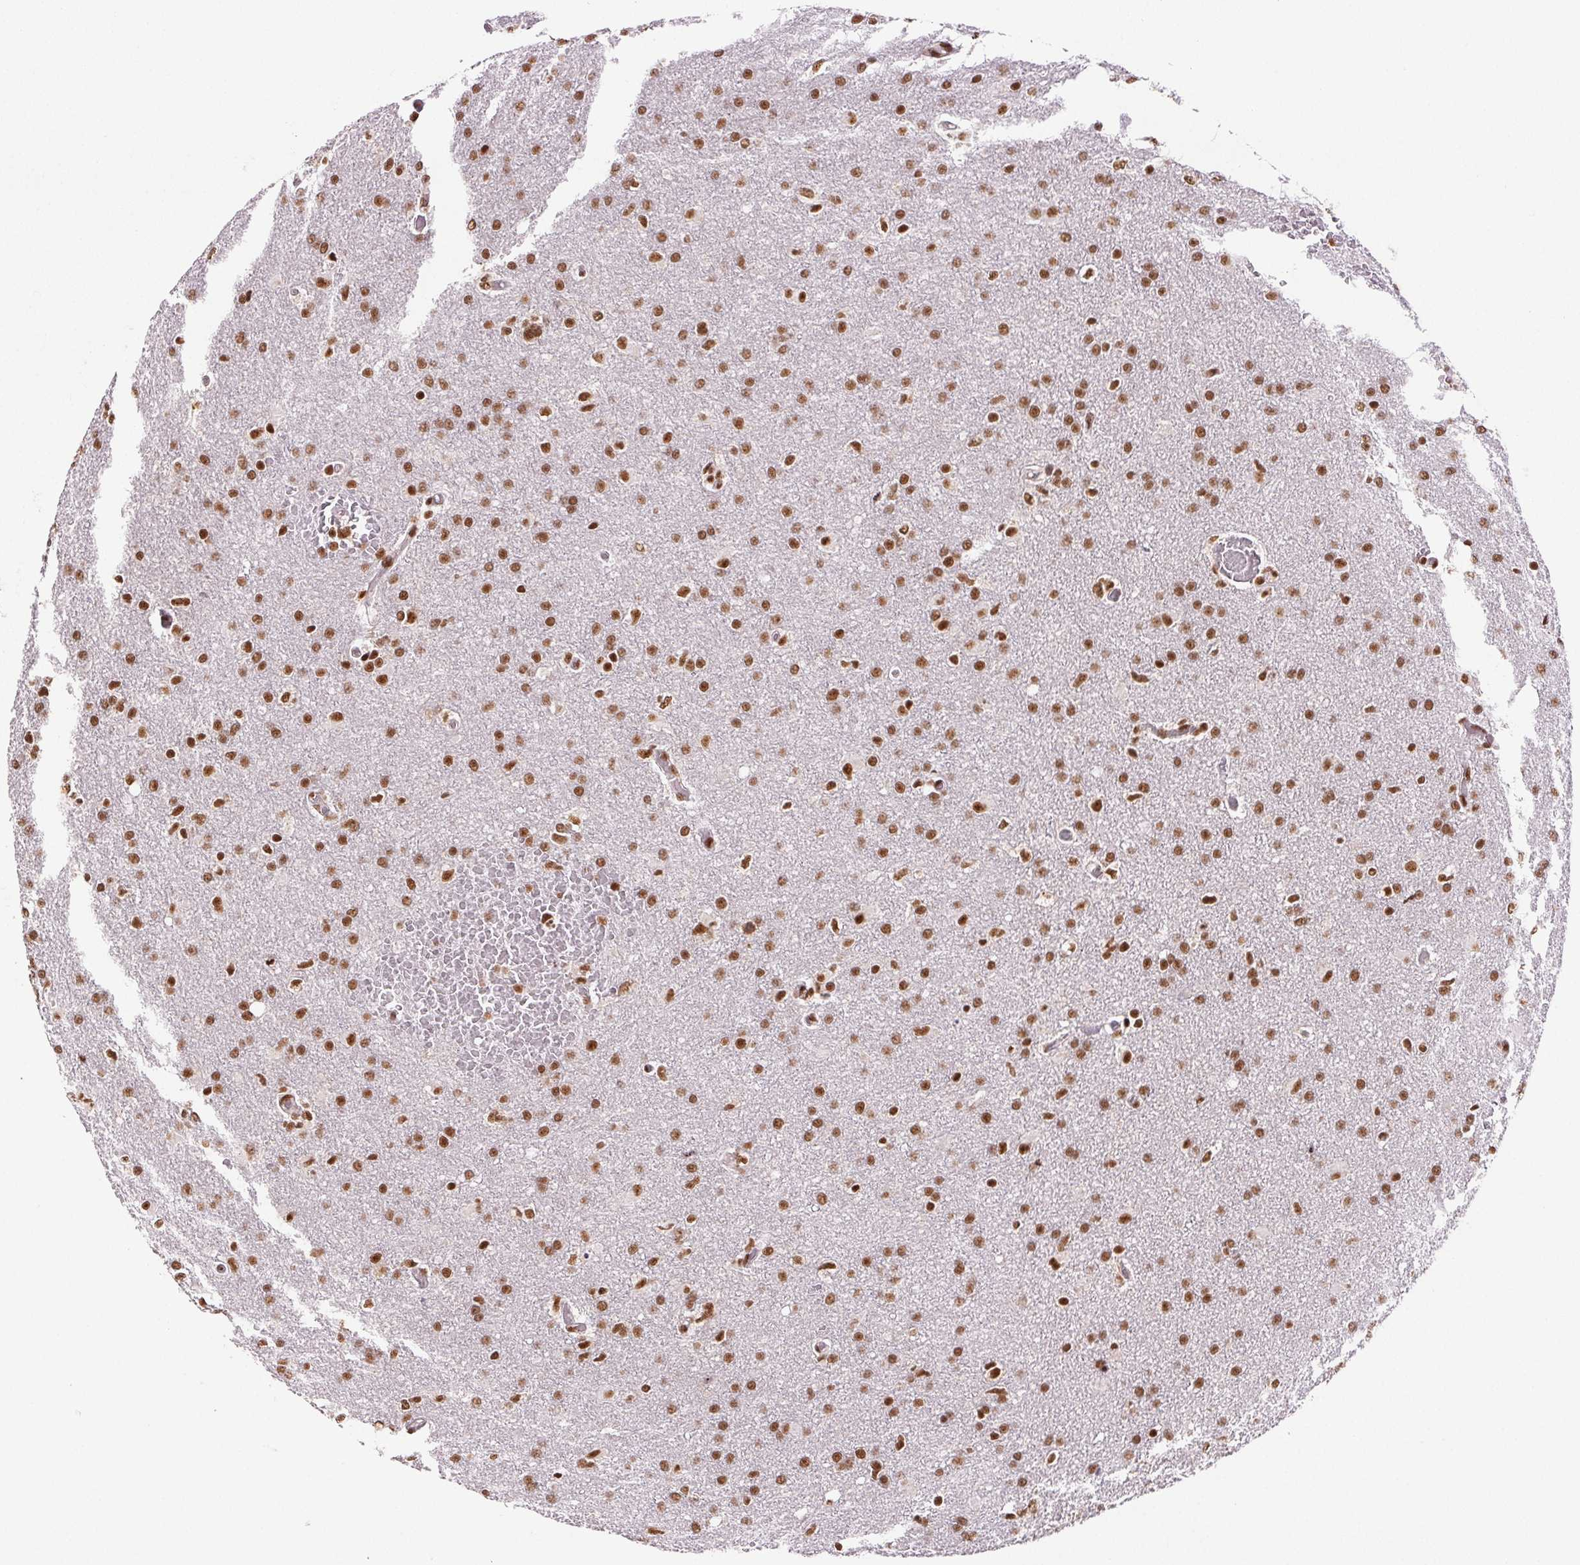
{"staining": {"intensity": "moderate", "quantity": ">75%", "location": "nuclear"}, "tissue": "glioma", "cell_type": "Tumor cells", "image_type": "cancer", "snomed": [{"axis": "morphology", "description": "Glioma, malignant, High grade"}, {"axis": "topography", "description": "Brain"}], "caption": "Moderate nuclear protein staining is identified in about >75% of tumor cells in high-grade glioma (malignant).", "gene": "IK", "patient": {"sex": "male", "age": 68}}